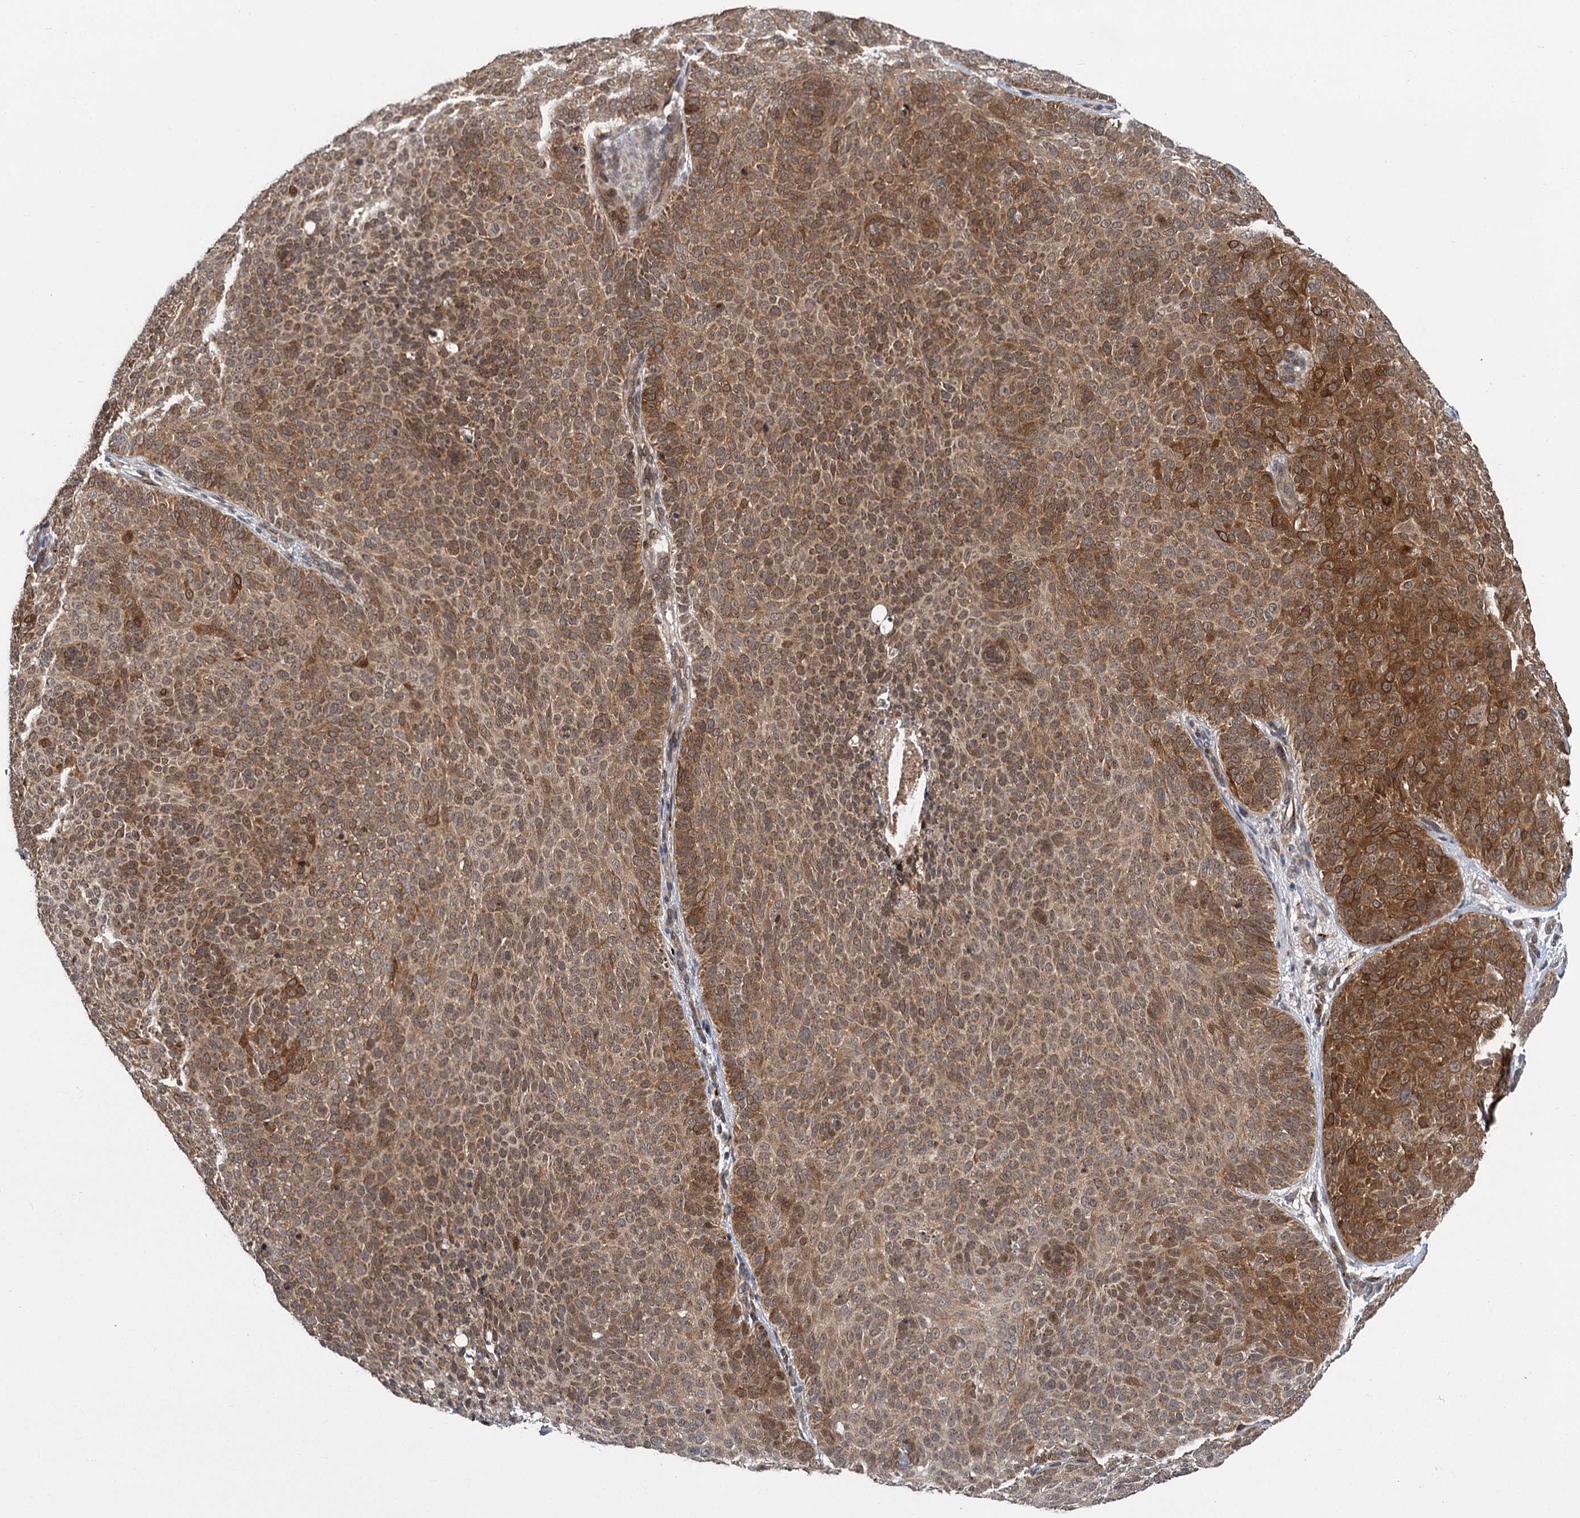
{"staining": {"intensity": "moderate", "quantity": ">75%", "location": "cytoplasmic/membranous"}, "tissue": "skin cancer", "cell_type": "Tumor cells", "image_type": "cancer", "snomed": [{"axis": "morphology", "description": "Basal cell carcinoma"}, {"axis": "topography", "description": "Skin"}], "caption": "Immunohistochemical staining of human skin basal cell carcinoma shows medium levels of moderate cytoplasmic/membranous positivity in about >75% of tumor cells.", "gene": "GAL3ST4", "patient": {"sex": "male", "age": 85}}